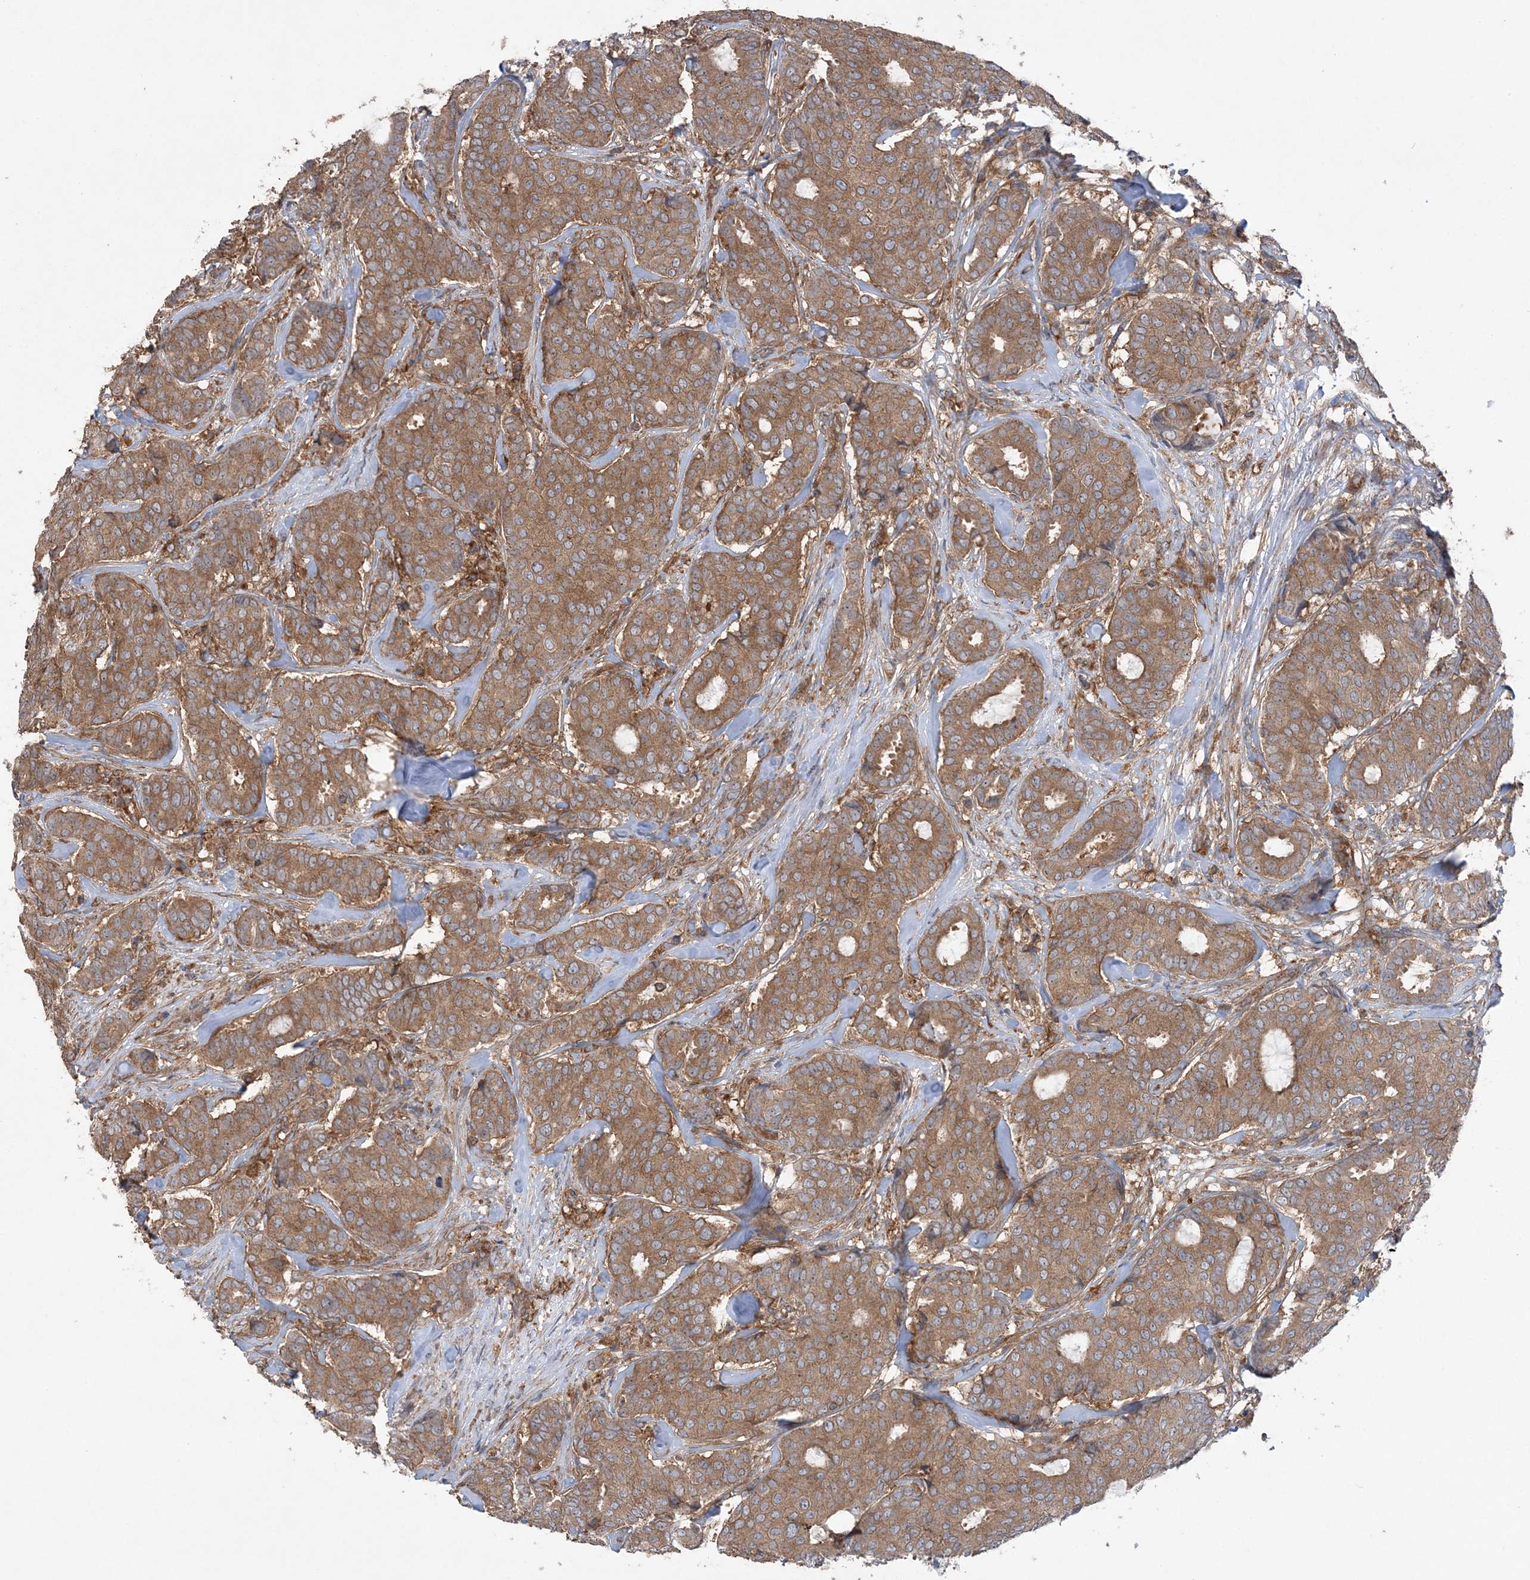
{"staining": {"intensity": "moderate", "quantity": ">75%", "location": "cytoplasmic/membranous"}, "tissue": "breast cancer", "cell_type": "Tumor cells", "image_type": "cancer", "snomed": [{"axis": "morphology", "description": "Duct carcinoma"}, {"axis": "topography", "description": "Breast"}], "caption": "An immunohistochemistry image of tumor tissue is shown. Protein staining in brown labels moderate cytoplasmic/membranous positivity in breast cancer within tumor cells. Immunohistochemistry (ihc) stains the protein of interest in brown and the nuclei are stained blue.", "gene": "ACAP2", "patient": {"sex": "female", "age": 75}}